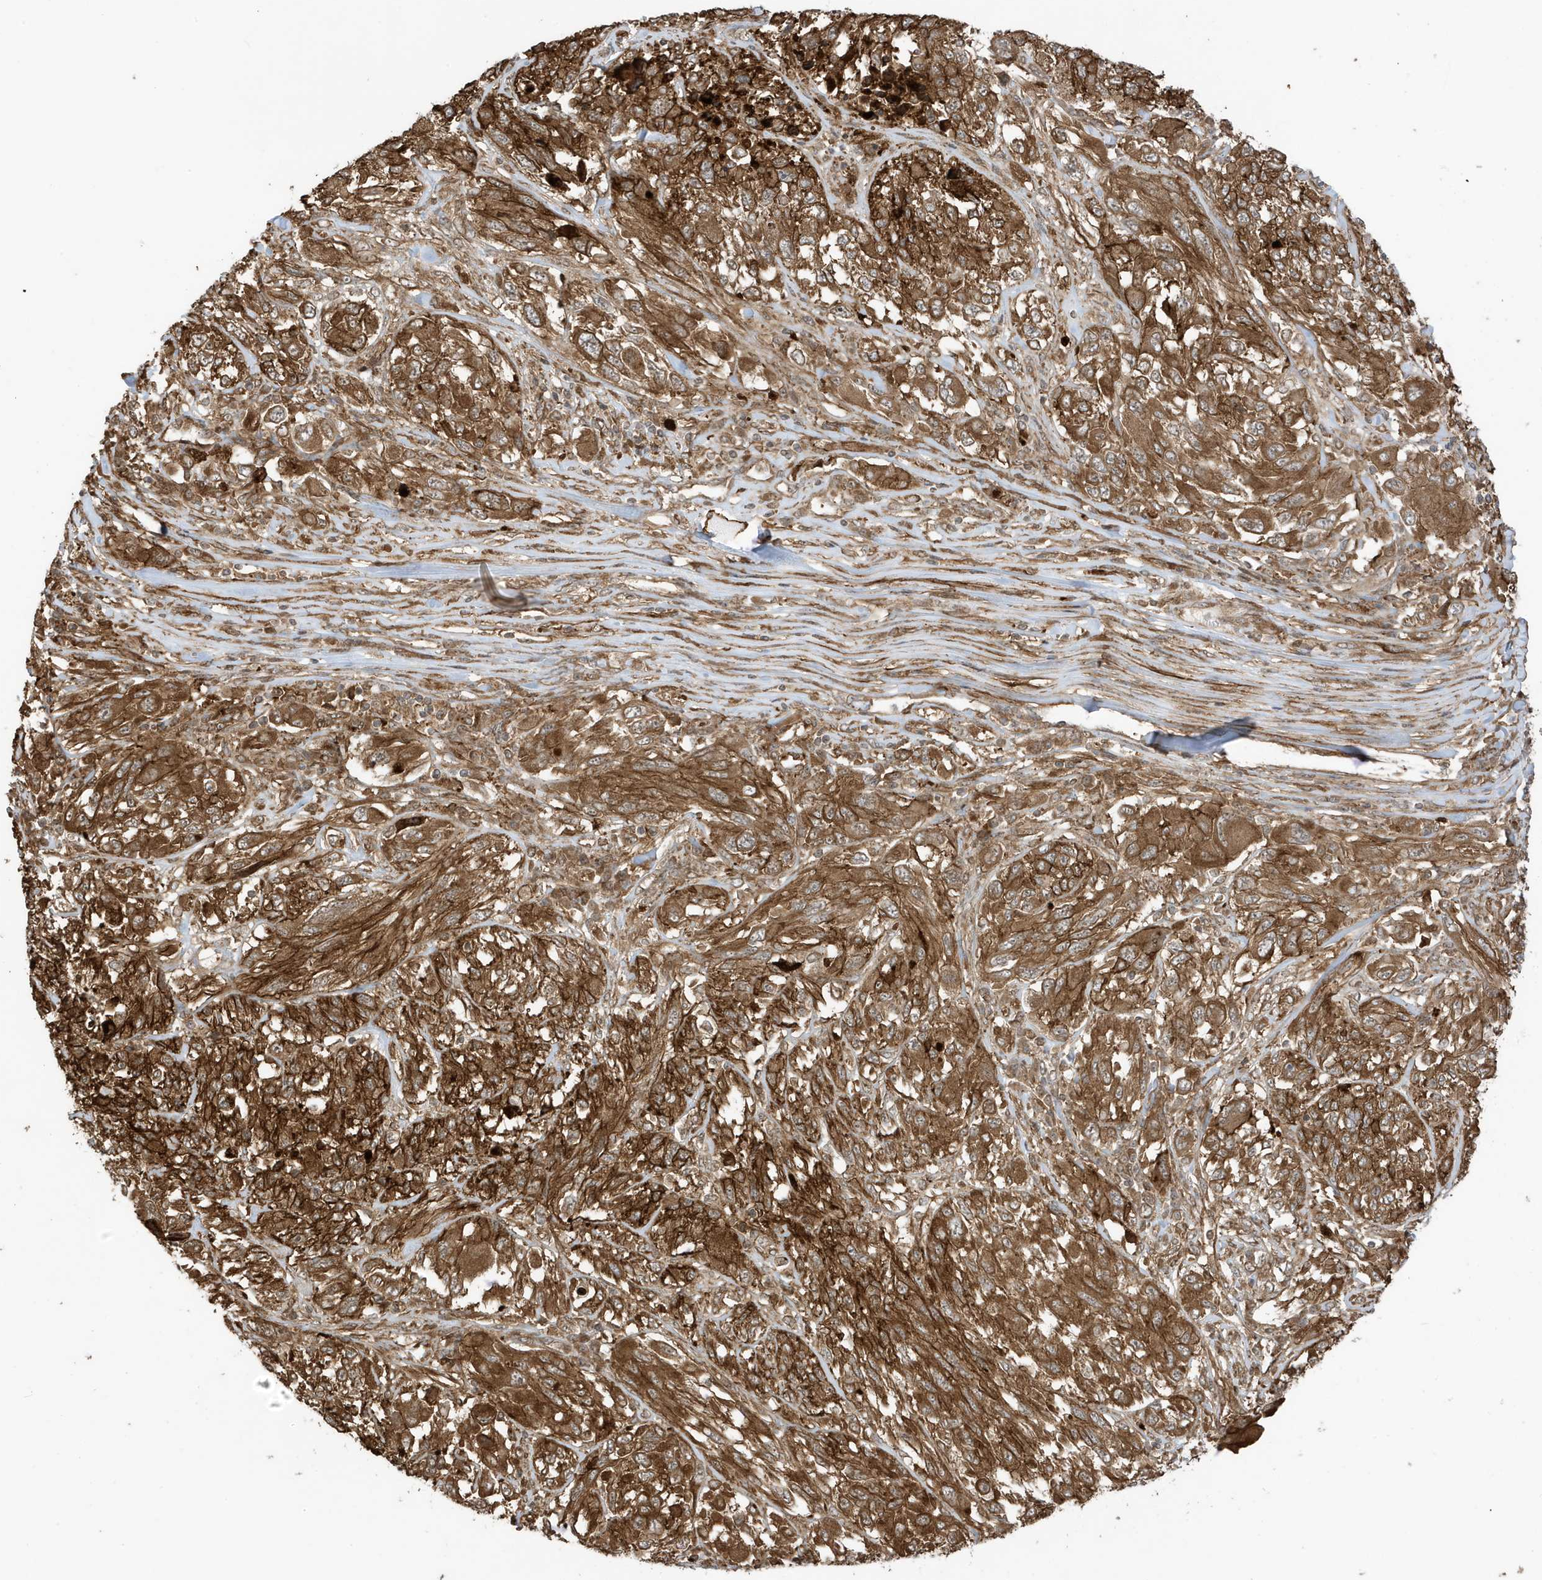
{"staining": {"intensity": "moderate", "quantity": ">75%", "location": "cytoplasmic/membranous"}, "tissue": "melanoma", "cell_type": "Tumor cells", "image_type": "cancer", "snomed": [{"axis": "morphology", "description": "Malignant melanoma, NOS"}, {"axis": "topography", "description": "Skin"}], "caption": "Approximately >75% of tumor cells in melanoma display moderate cytoplasmic/membranous protein staining as visualized by brown immunohistochemical staining.", "gene": "CDC42EP3", "patient": {"sex": "female", "age": 91}}